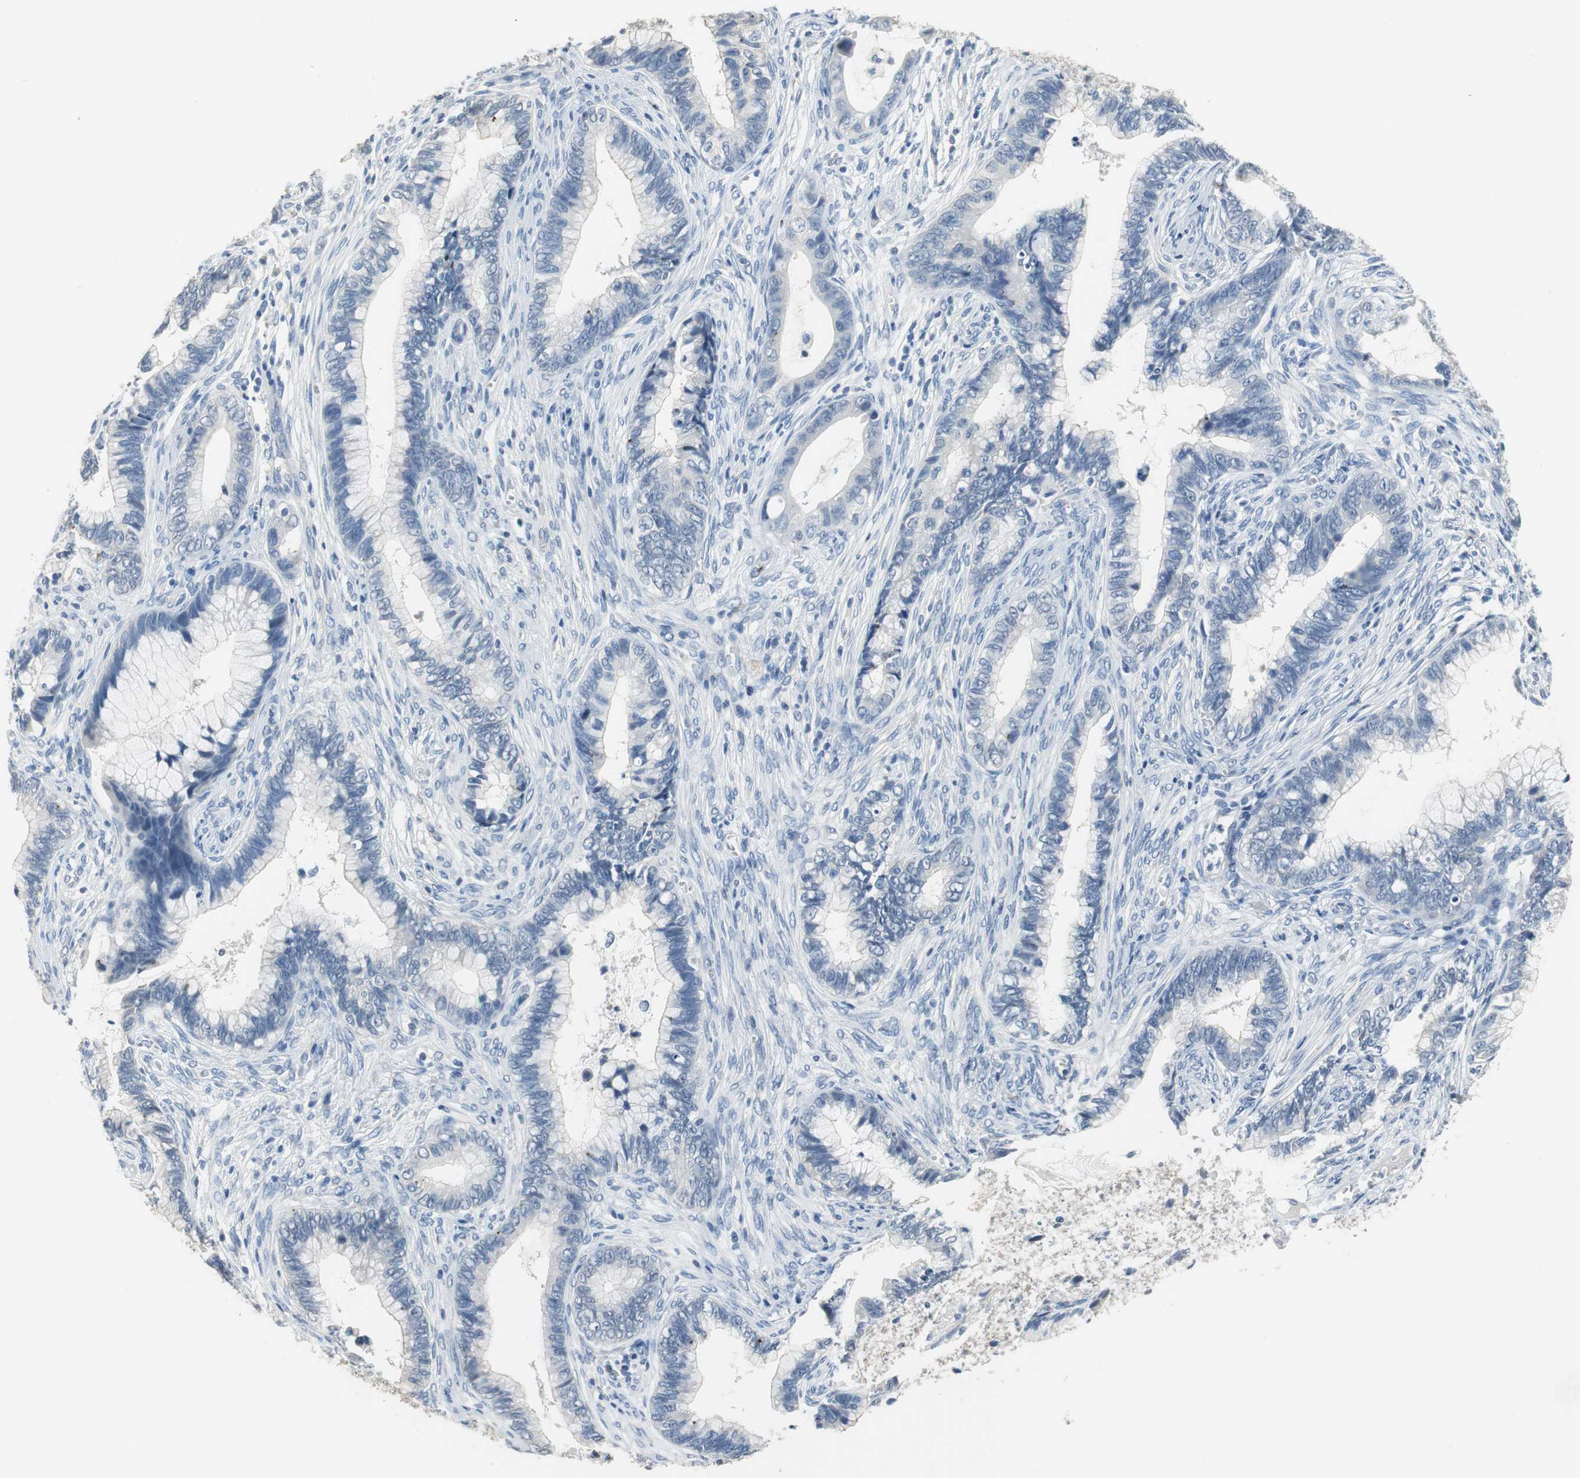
{"staining": {"intensity": "negative", "quantity": "none", "location": "none"}, "tissue": "cervical cancer", "cell_type": "Tumor cells", "image_type": "cancer", "snomed": [{"axis": "morphology", "description": "Adenocarcinoma, NOS"}, {"axis": "topography", "description": "Cervix"}], "caption": "Histopathology image shows no protein staining in tumor cells of adenocarcinoma (cervical) tissue.", "gene": "MUC7", "patient": {"sex": "female", "age": 44}}